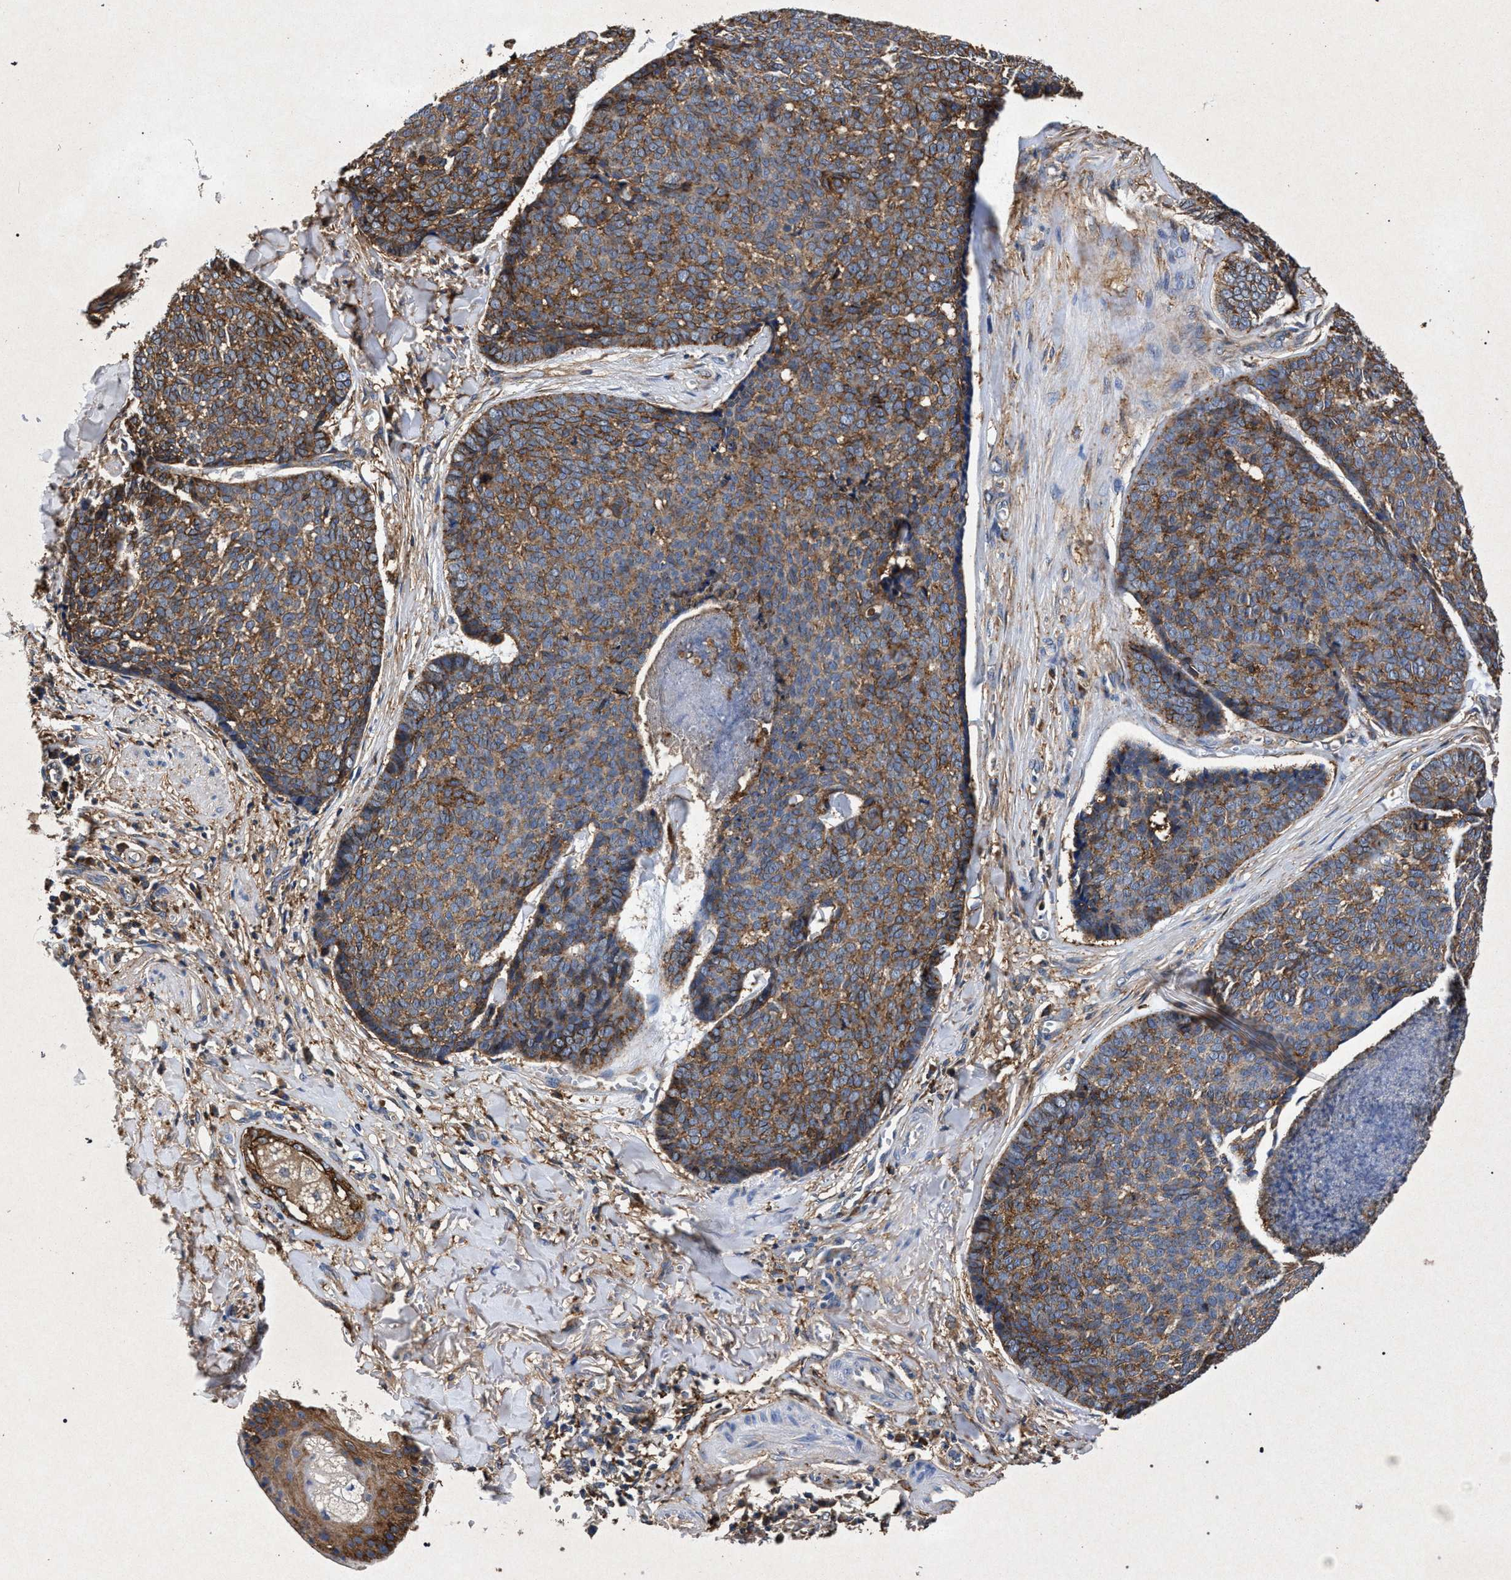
{"staining": {"intensity": "moderate", "quantity": ">75%", "location": "cytoplasmic/membranous"}, "tissue": "skin cancer", "cell_type": "Tumor cells", "image_type": "cancer", "snomed": [{"axis": "morphology", "description": "Basal cell carcinoma"}, {"axis": "topography", "description": "Skin"}], "caption": "Immunohistochemical staining of skin cancer (basal cell carcinoma) reveals moderate cytoplasmic/membranous protein staining in about >75% of tumor cells.", "gene": "MARCKS", "patient": {"sex": "male", "age": 84}}